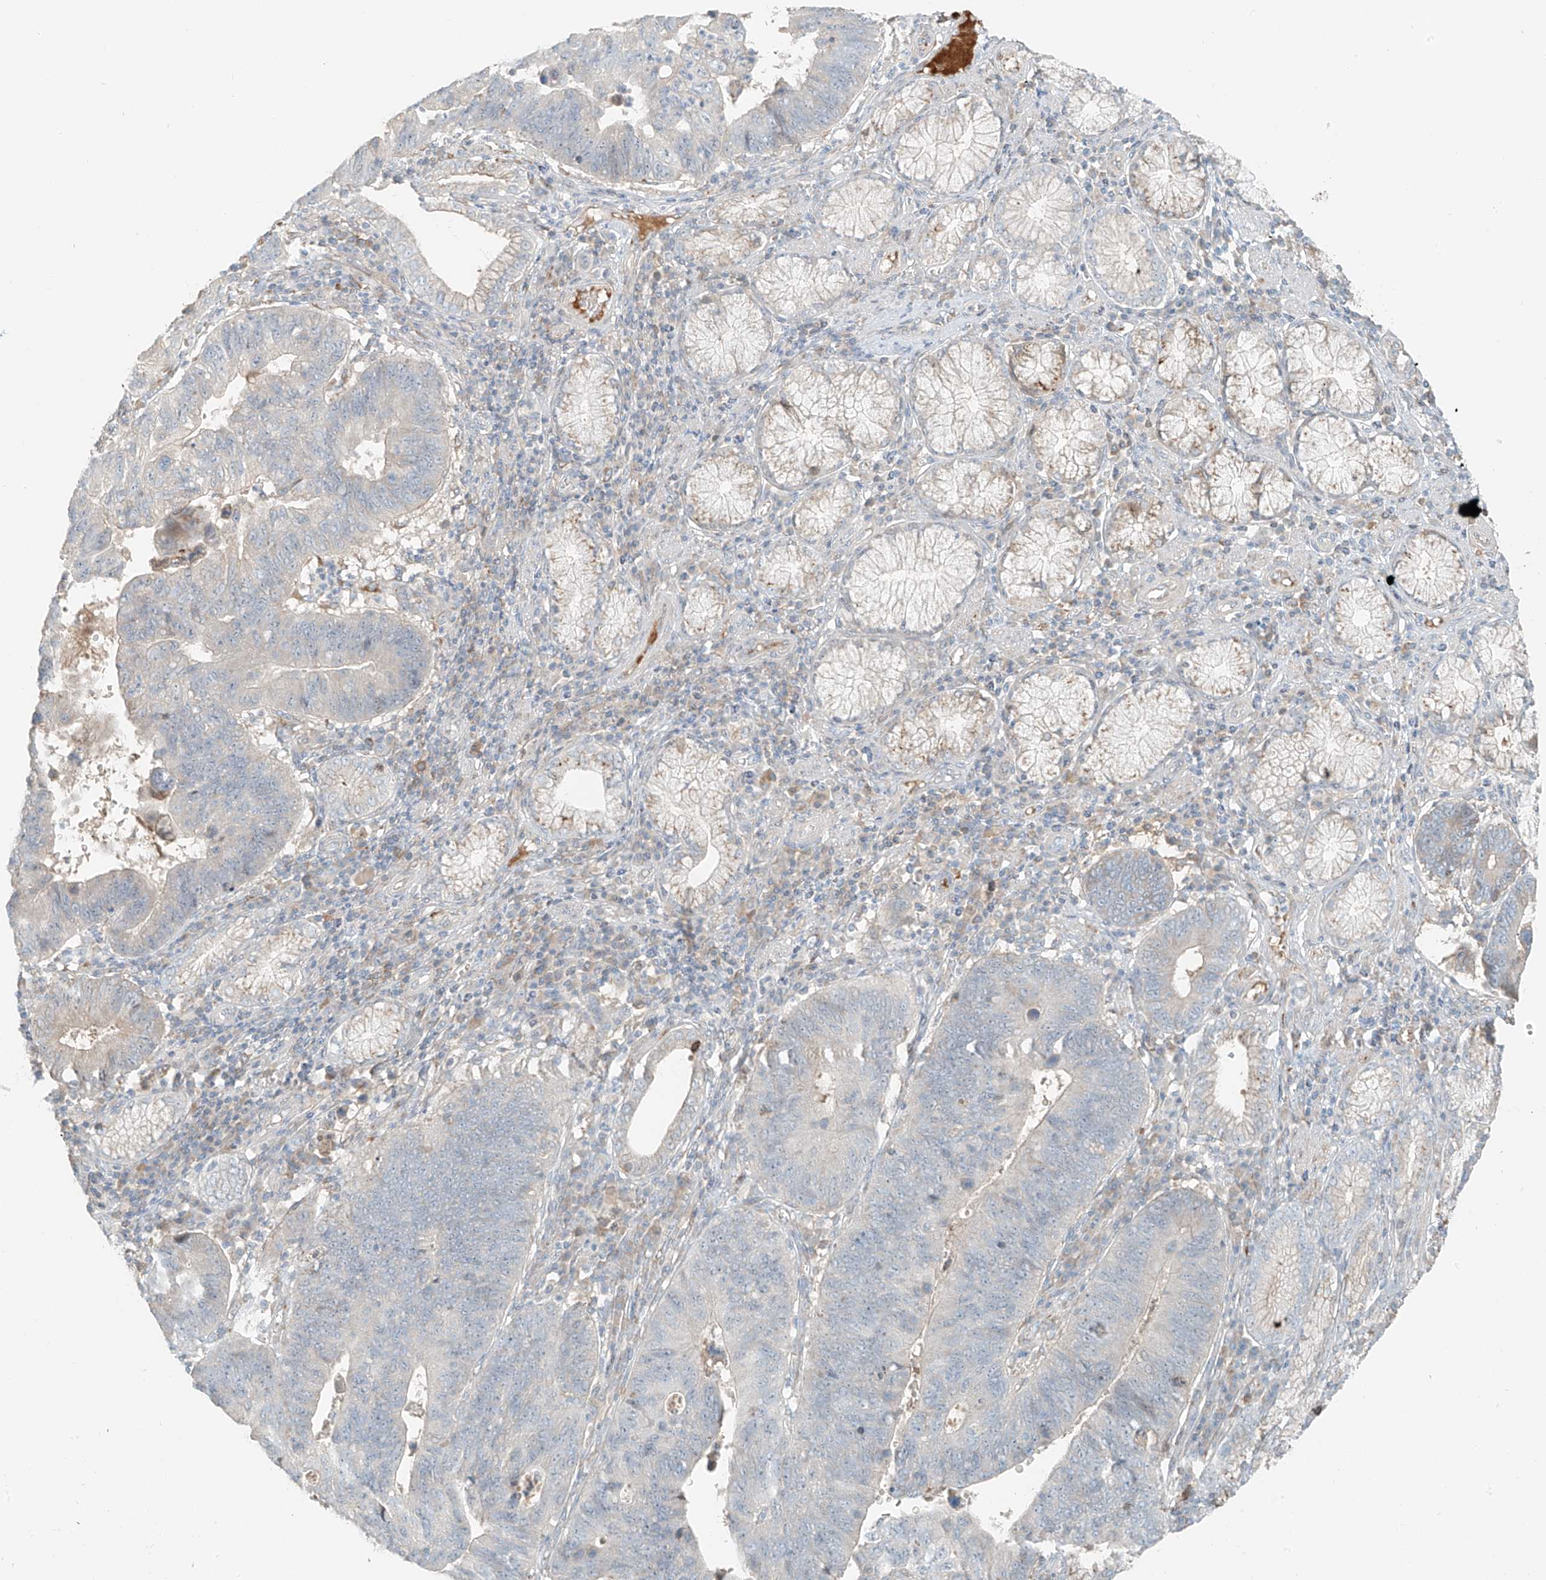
{"staining": {"intensity": "negative", "quantity": "none", "location": "none"}, "tissue": "stomach cancer", "cell_type": "Tumor cells", "image_type": "cancer", "snomed": [{"axis": "morphology", "description": "Adenocarcinoma, NOS"}, {"axis": "topography", "description": "Stomach"}], "caption": "This is a histopathology image of immunohistochemistry (IHC) staining of stomach cancer, which shows no staining in tumor cells.", "gene": "FSTL1", "patient": {"sex": "male", "age": 59}}